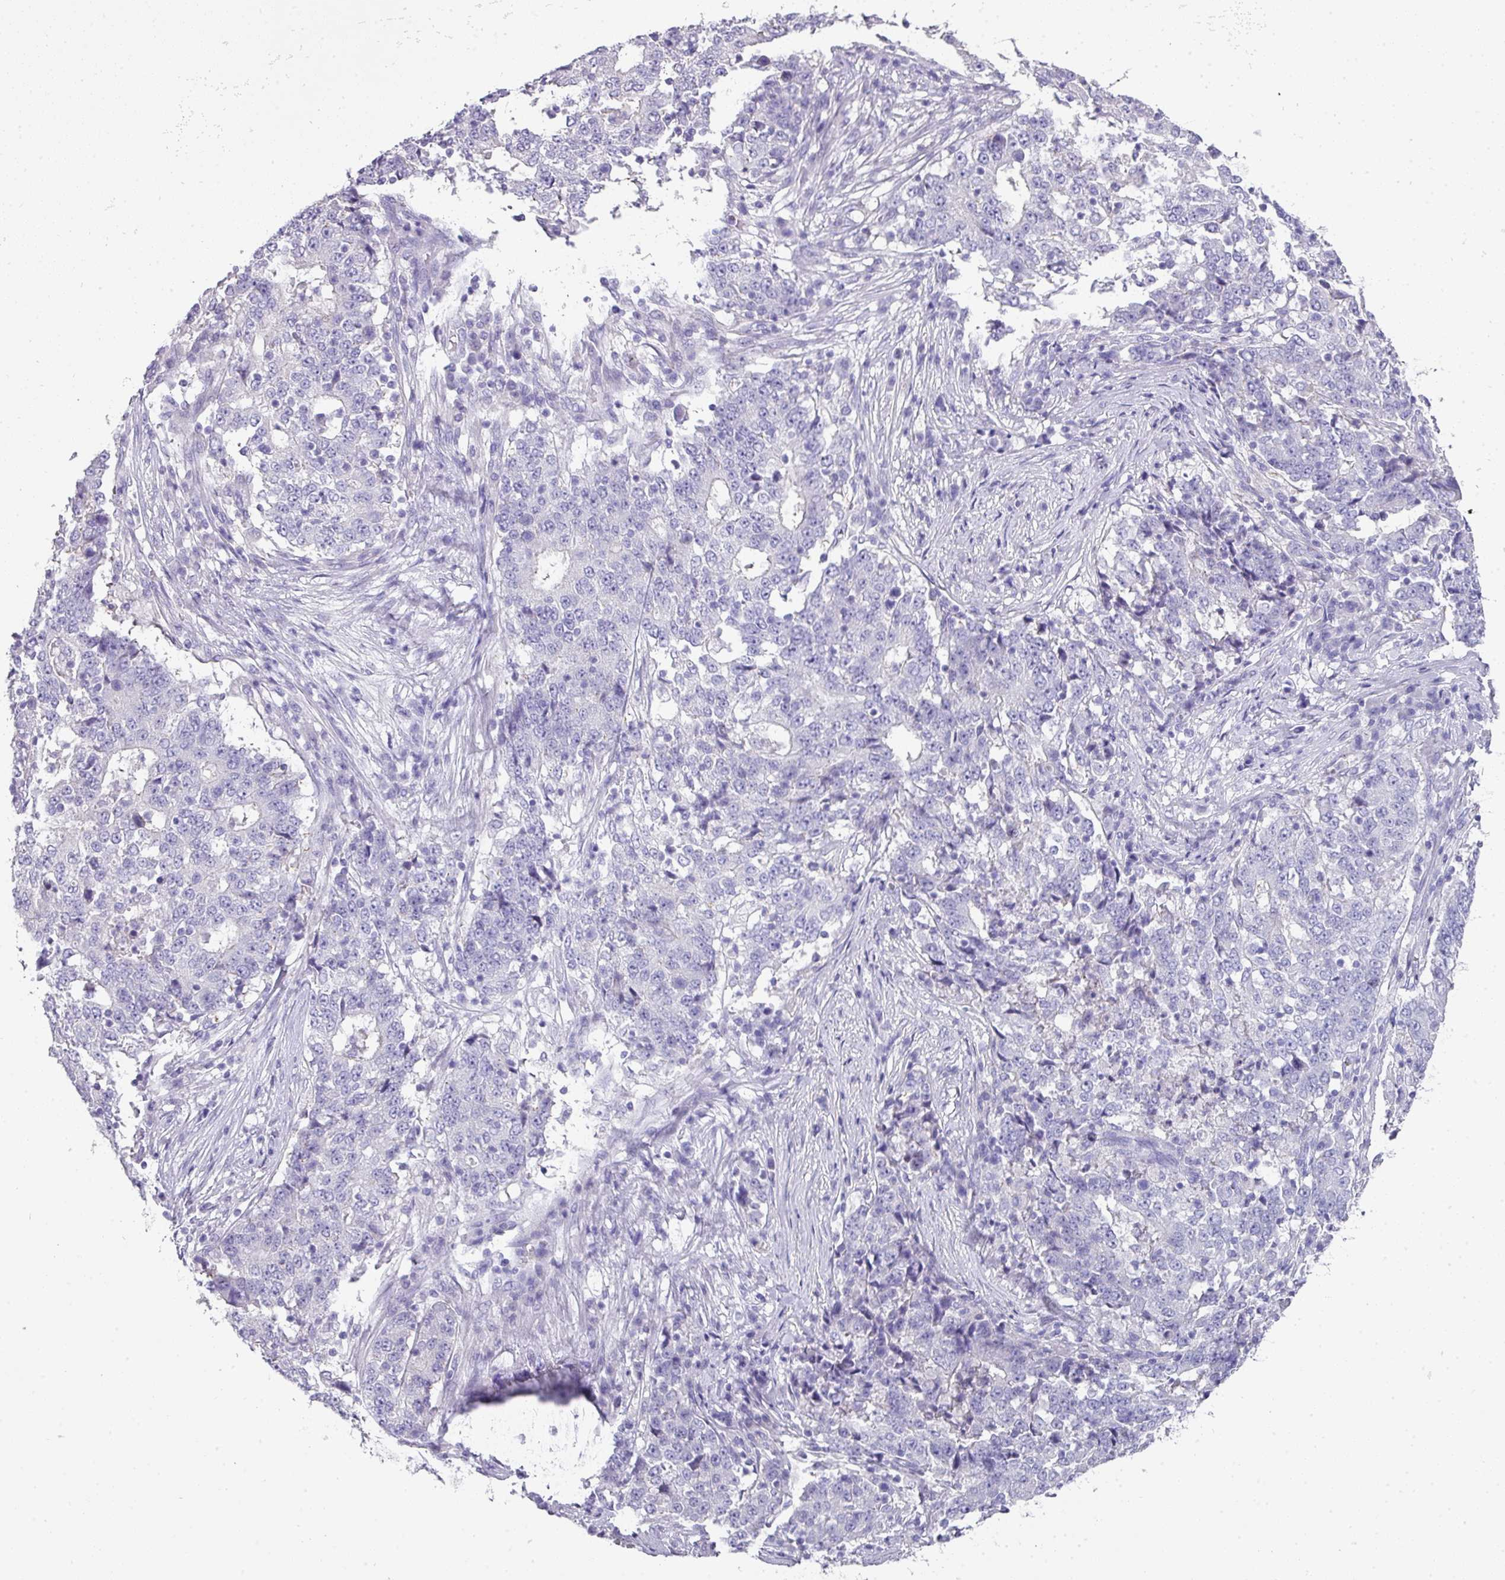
{"staining": {"intensity": "negative", "quantity": "none", "location": "none"}, "tissue": "stomach cancer", "cell_type": "Tumor cells", "image_type": "cancer", "snomed": [{"axis": "morphology", "description": "Adenocarcinoma, NOS"}, {"axis": "topography", "description": "Stomach"}], "caption": "A micrograph of stomach adenocarcinoma stained for a protein reveals no brown staining in tumor cells.", "gene": "GLI4", "patient": {"sex": "male", "age": 59}}